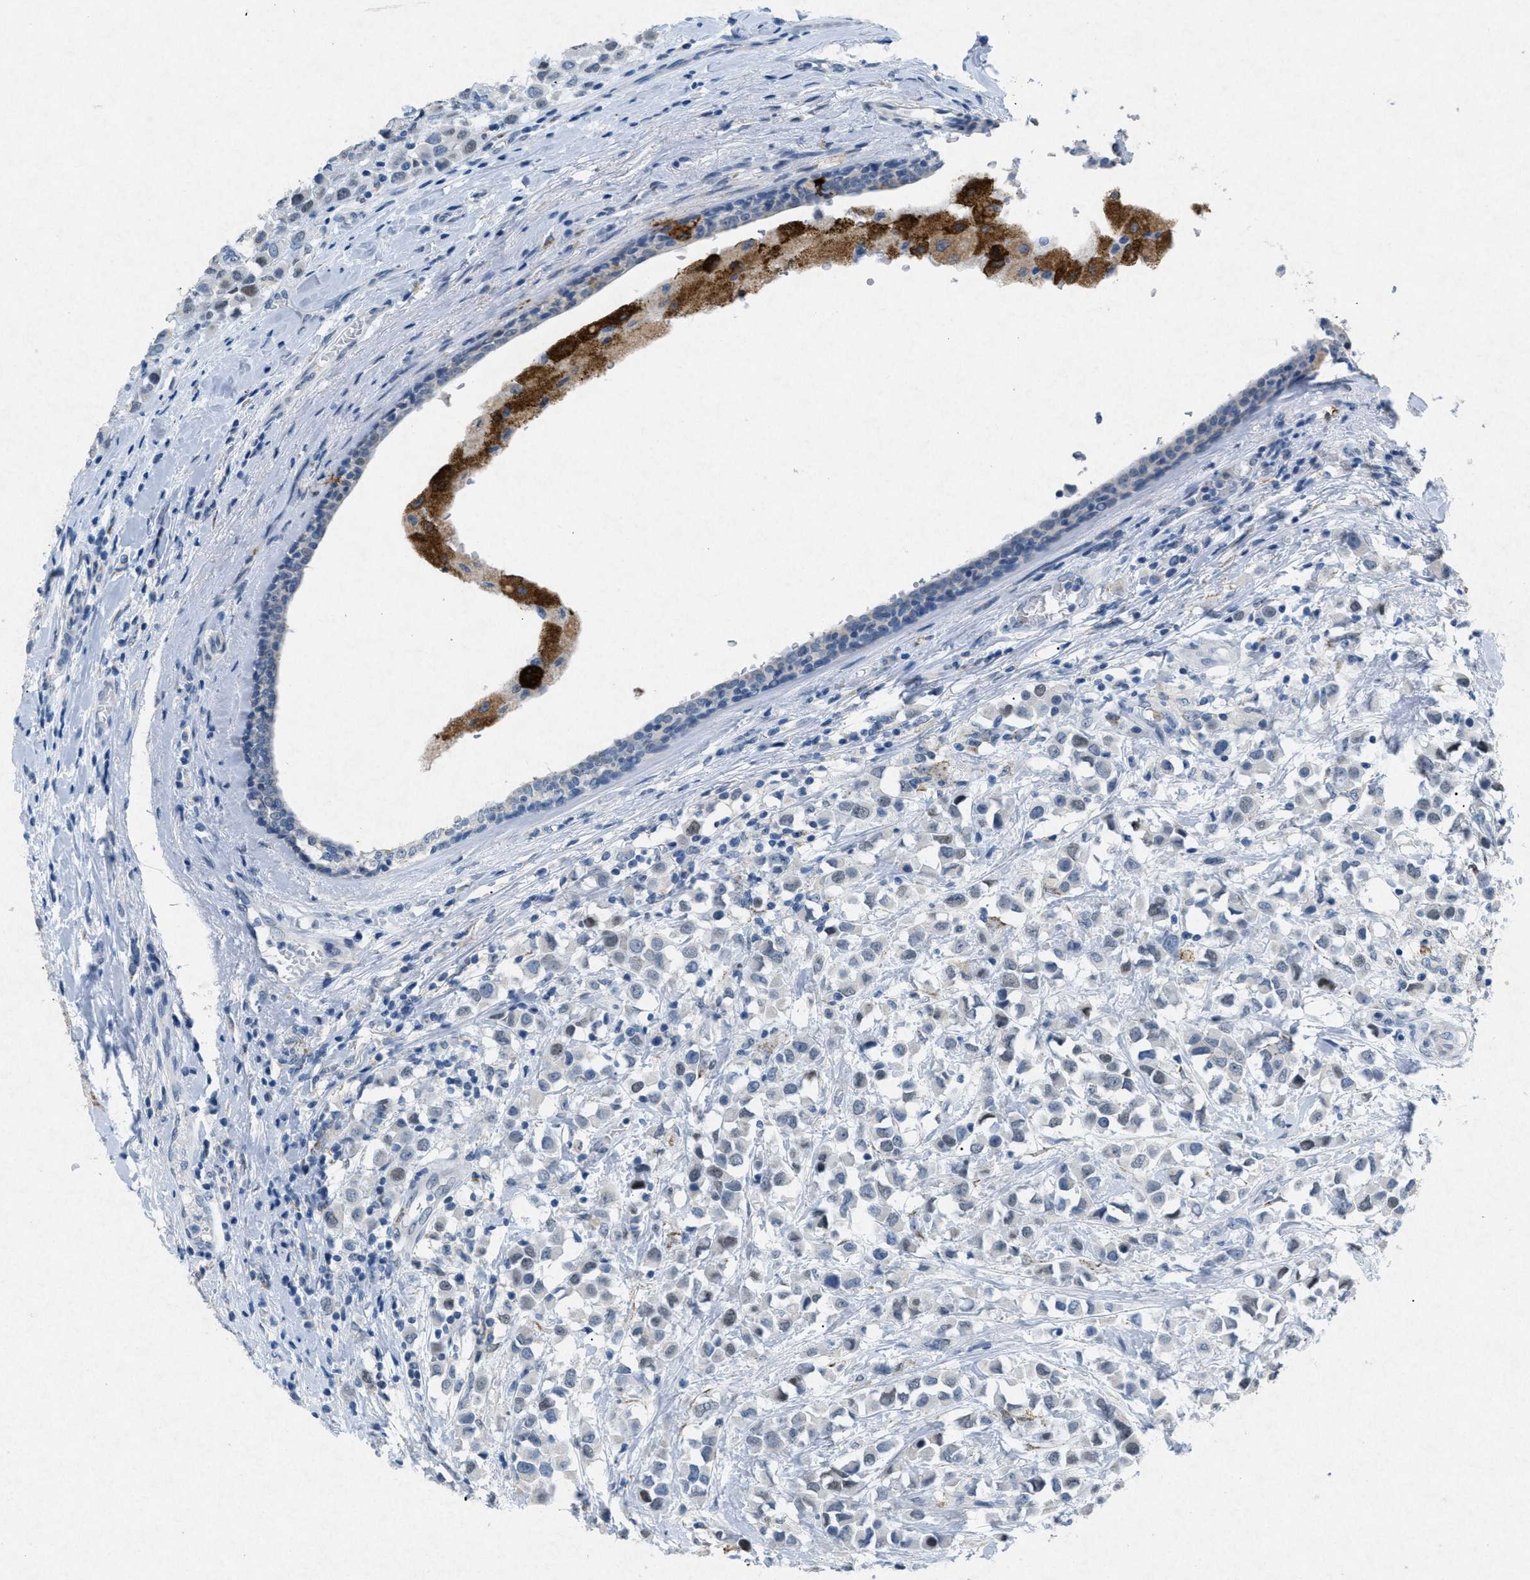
{"staining": {"intensity": "negative", "quantity": "none", "location": "none"}, "tissue": "breast cancer", "cell_type": "Tumor cells", "image_type": "cancer", "snomed": [{"axis": "morphology", "description": "Duct carcinoma"}, {"axis": "topography", "description": "Breast"}], "caption": "The image shows no significant staining in tumor cells of intraductal carcinoma (breast). (Stains: DAB IHC with hematoxylin counter stain, Microscopy: brightfield microscopy at high magnification).", "gene": "TASOR", "patient": {"sex": "female", "age": 61}}